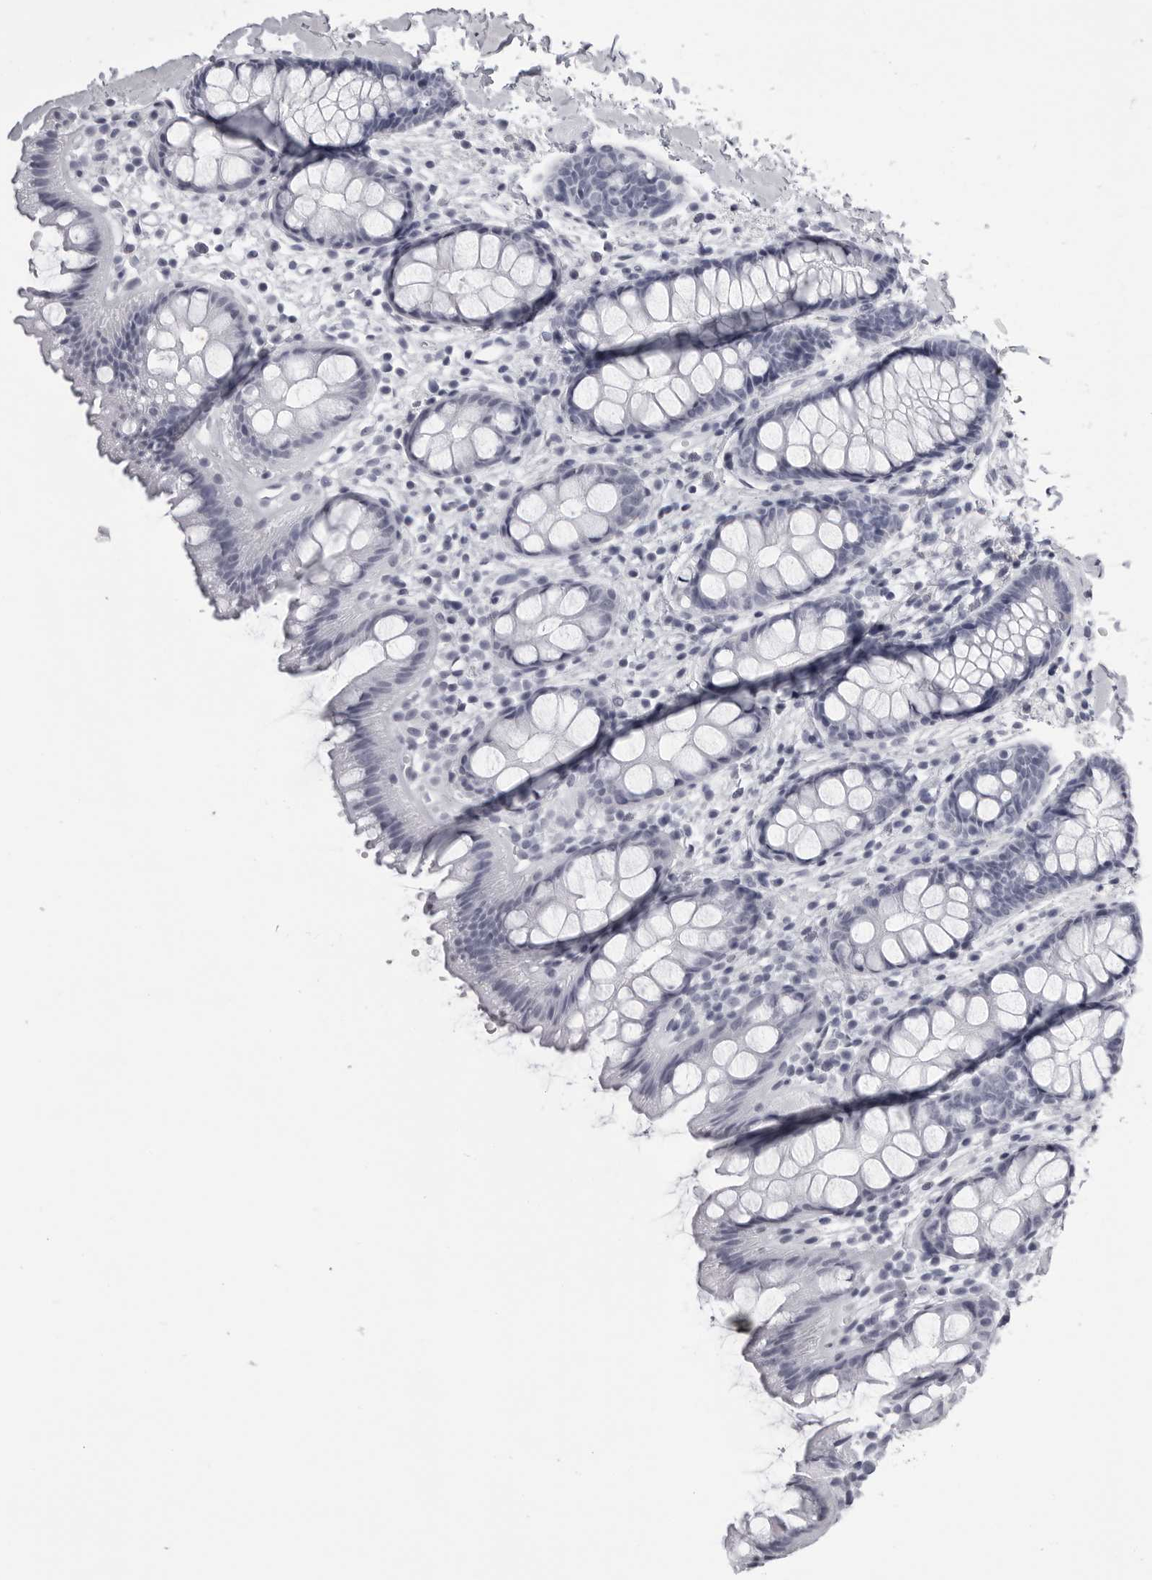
{"staining": {"intensity": "negative", "quantity": "none", "location": "none"}, "tissue": "rectum", "cell_type": "Glandular cells", "image_type": "normal", "snomed": [{"axis": "morphology", "description": "Normal tissue, NOS"}, {"axis": "topography", "description": "Rectum"}], "caption": "Immunohistochemistry of benign rectum shows no expression in glandular cells.", "gene": "BPIFA1", "patient": {"sex": "female", "age": 65}}